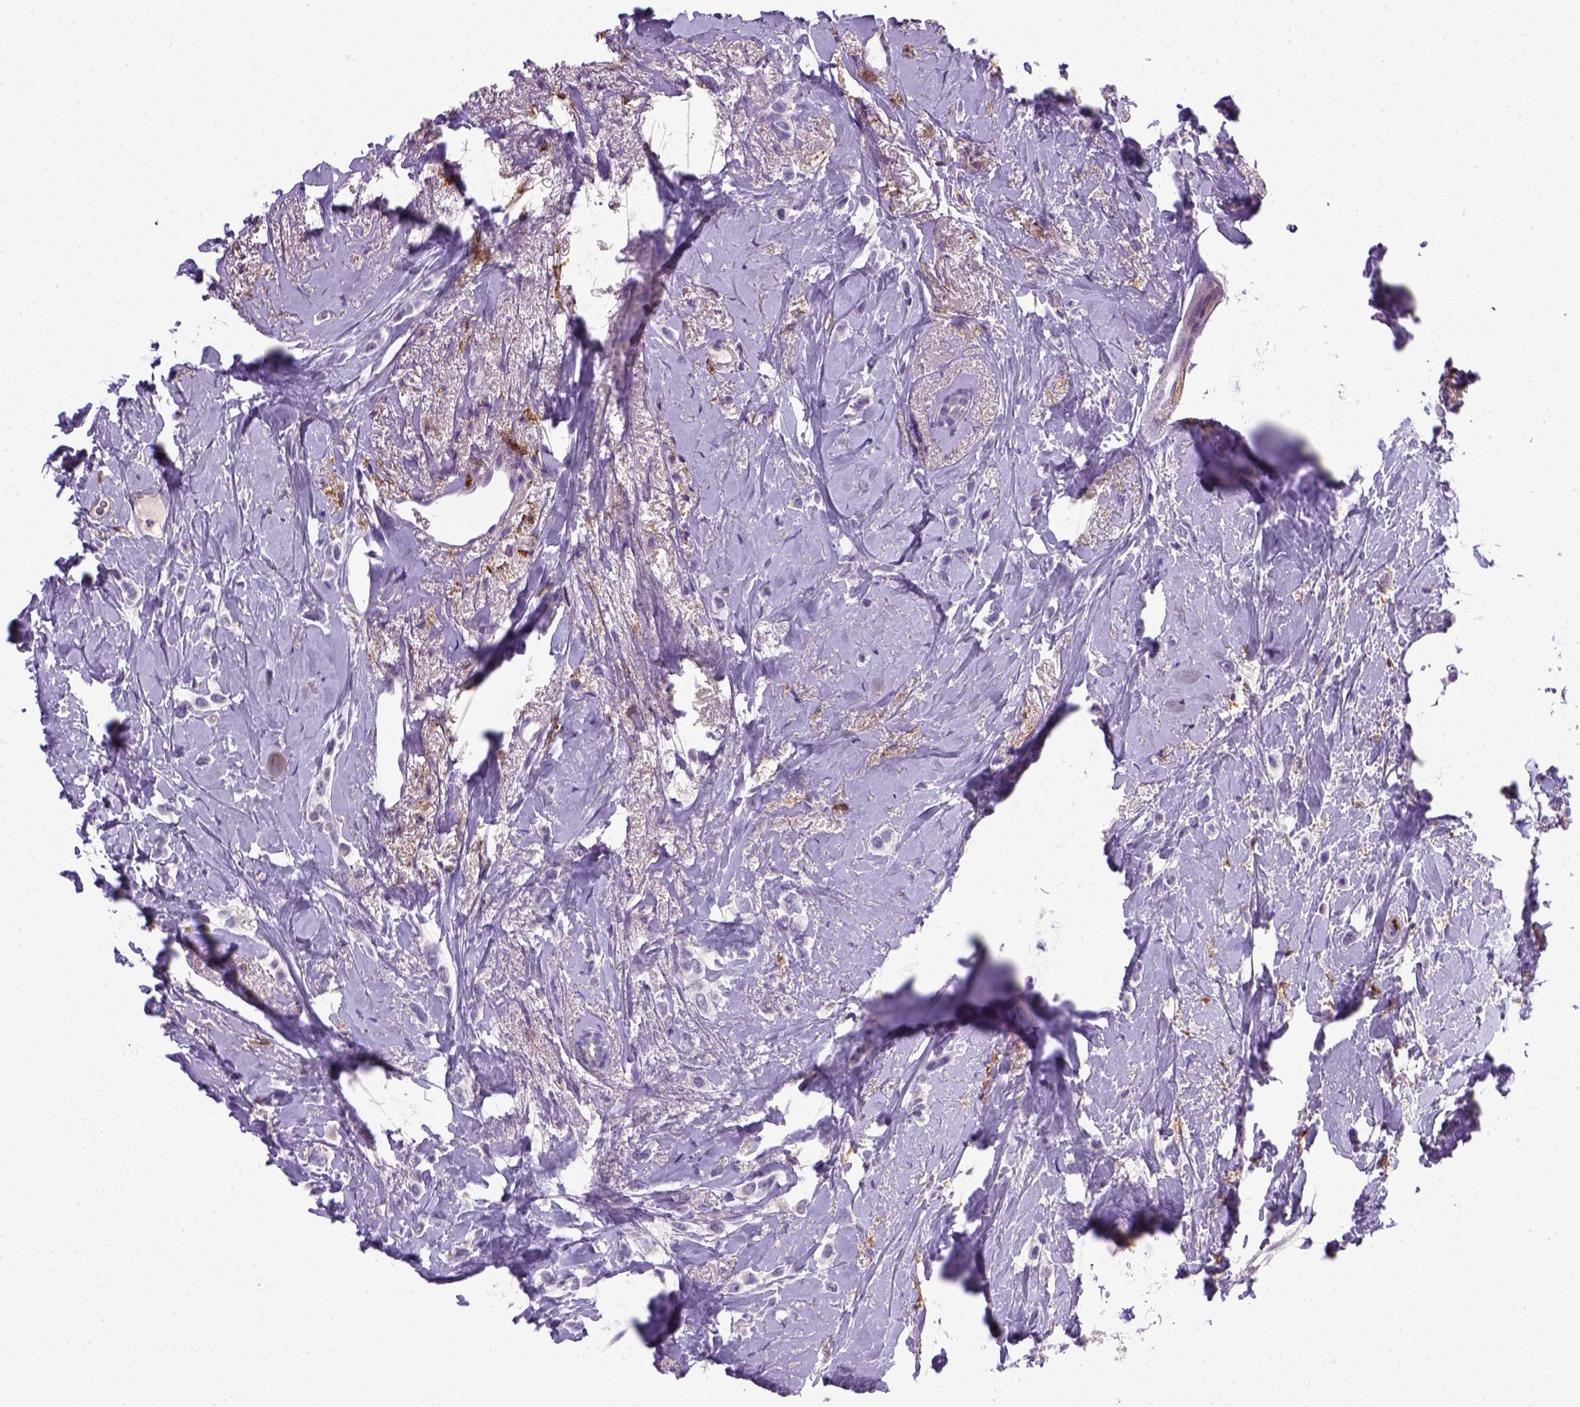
{"staining": {"intensity": "negative", "quantity": "none", "location": "none"}, "tissue": "breast cancer", "cell_type": "Tumor cells", "image_type": "cancer", "snomed": [{"axis": "morphology", "description": "Lobular carcinoma"}, {"axis": "topography", "description": "Breast"}], "caption": "IHC of human breast lobular carcinoma exhibits no expression in tumor cells.", "gene": "CD14", "patient": {"sex": "female", "age": 66}}